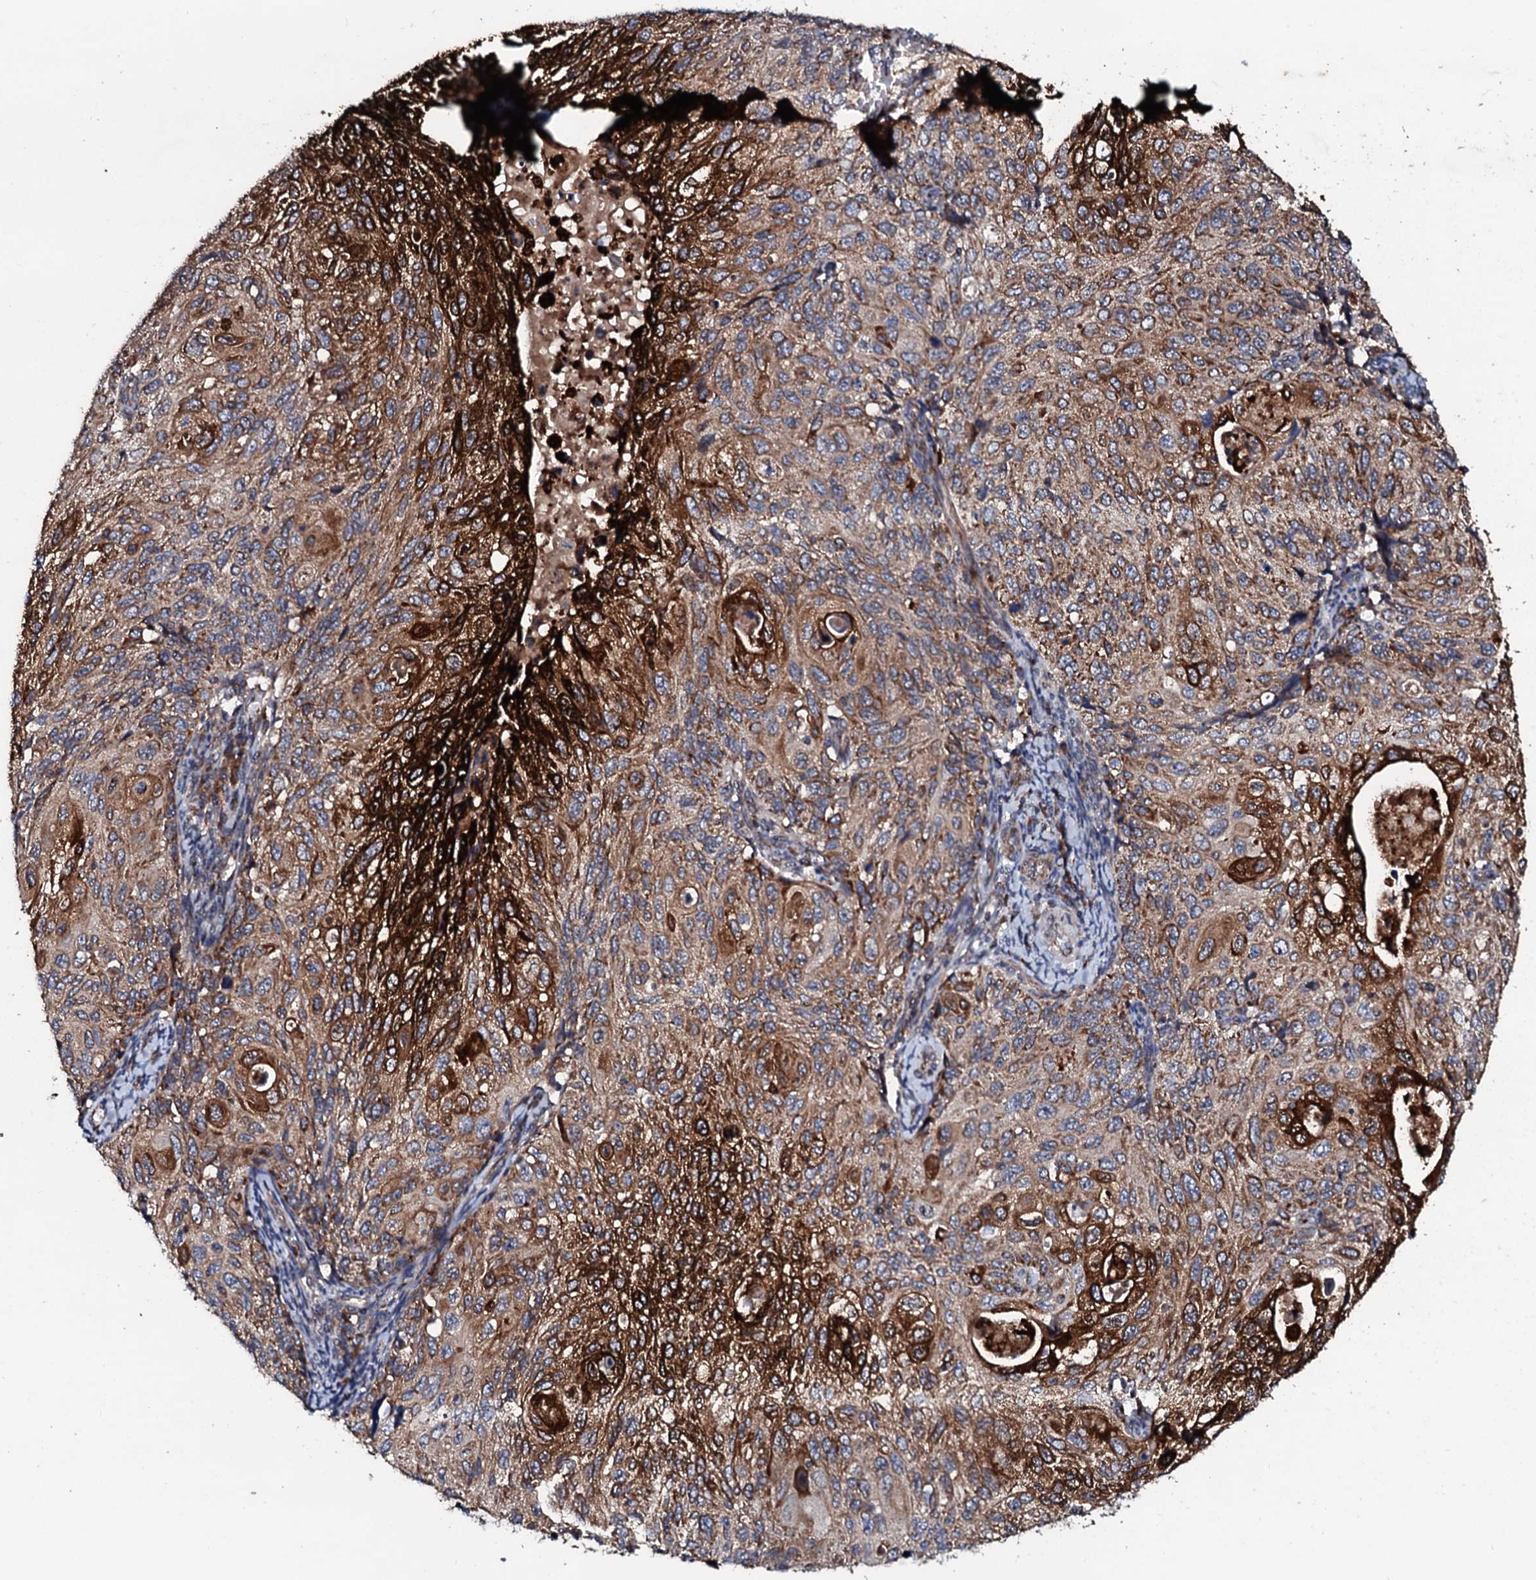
{"staining": {"intensity": "strong", "quantity": ">75%", "location": "cytoplasmic/membranous"}, "tissue": "cervical cancer", "cell_type": "Tumor cells", "image_type": "cancer", "snomed": [{"axis": "morphology", "description": "Squamous cell carcinoma, NOS"}, {"axis": "topography", "description": "Cervix"}], "caption": "Protein expression analysis of human squamous cell carcinoma (cervical) reveals strong cytoplasmic/membranous staining in about >75% of tumor cells. (DAB (3,3'-diaminobenzidine) IHC, brown staining for protein, blue staining for nuclei).", "gene": "SDHAF2", "patient": {"sex": "female", "age": 70}}